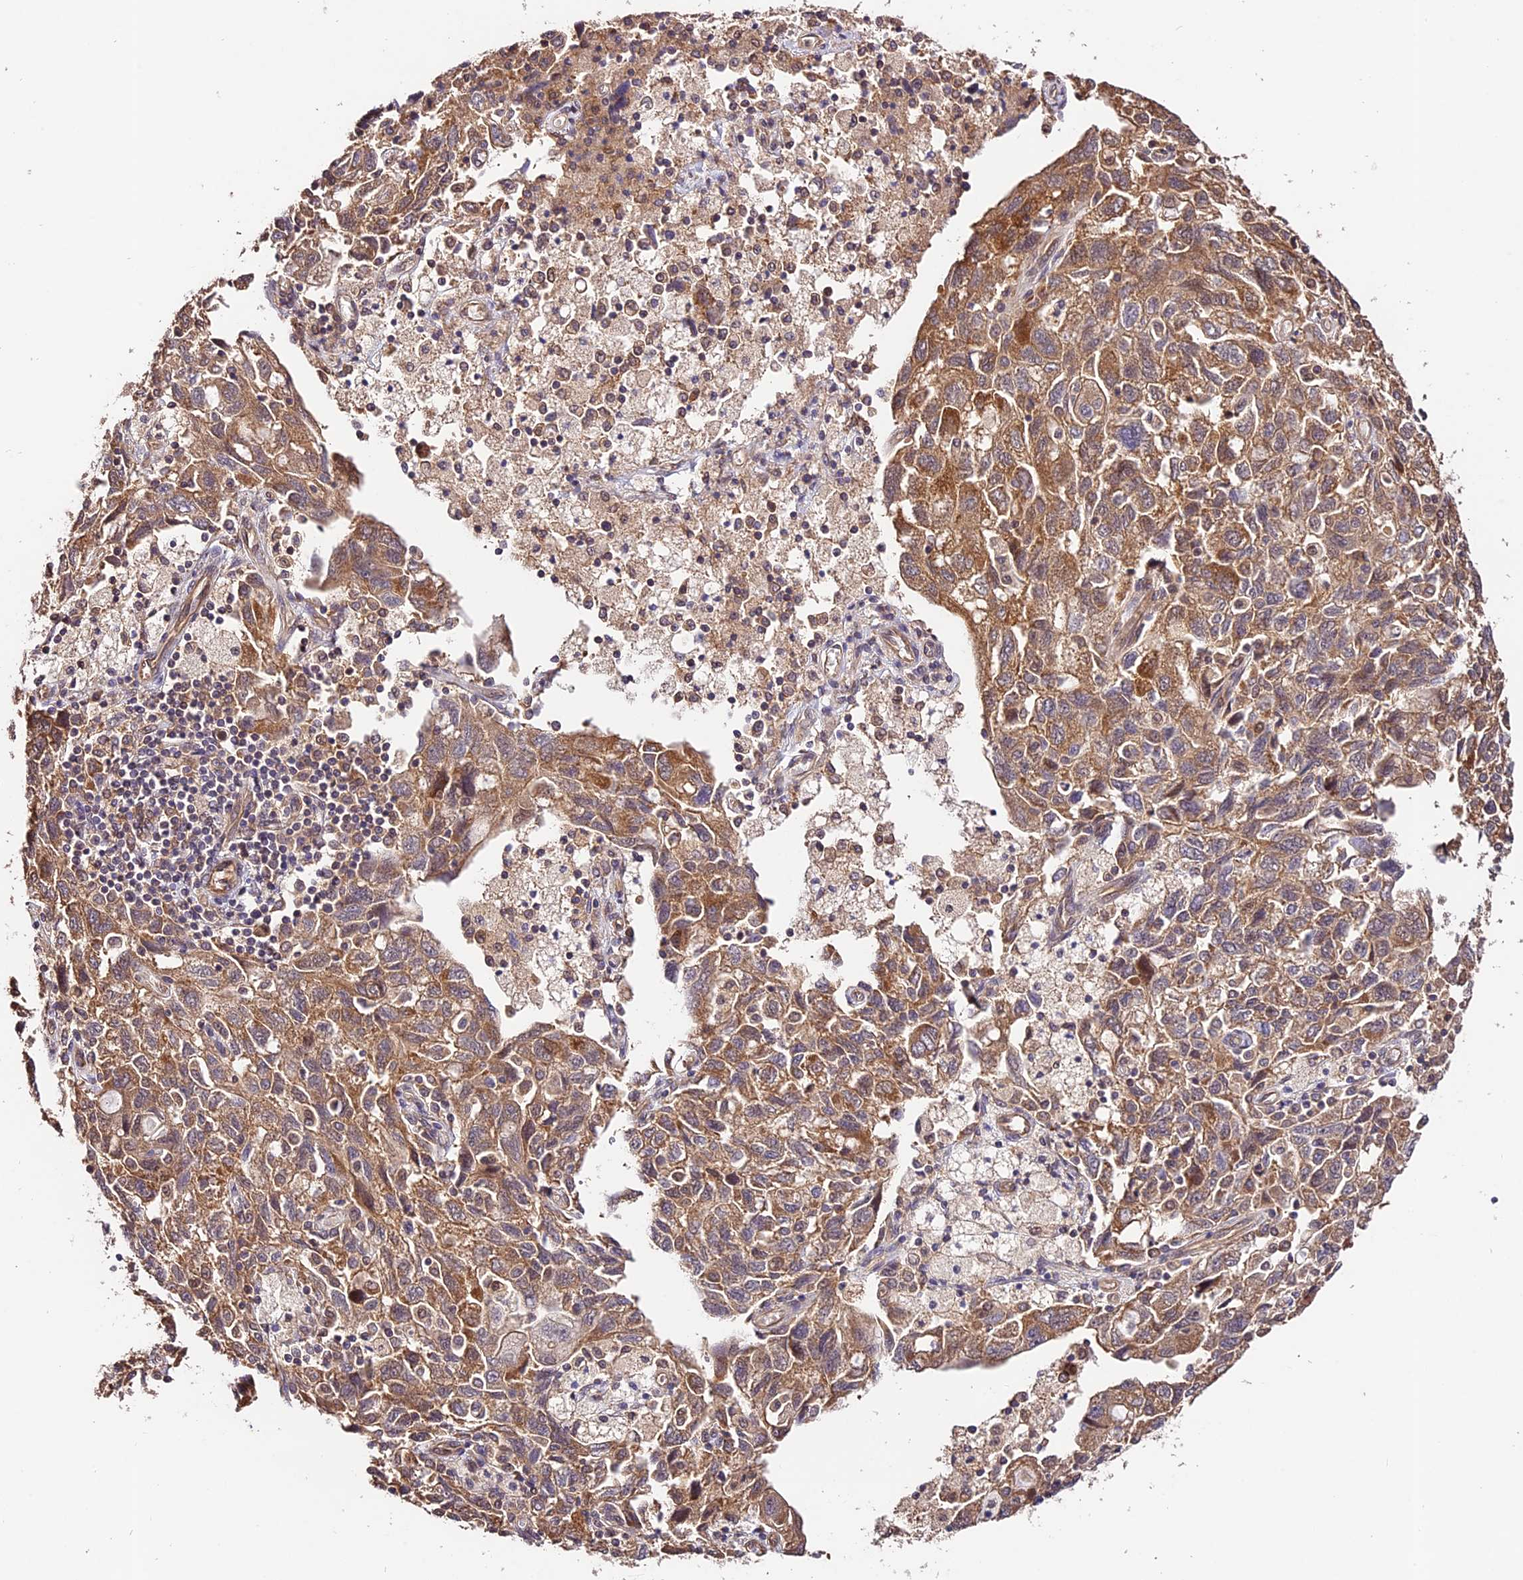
{"staining": {"intensity": "moderate", "quantity": ">75%", "location": "cytoplasmic/membranous"}, "tissue": "ovarian cancer", "cell_type": "Tumor cells", "image_type": "cancer", "snomed": [{"axis": "morphology", "description": "Carcinoma, NOS"}, {"axis": "morphology", "description": "Cystadenocarcinoma, serous, NOS"}, {"axis": "topography", "description": "Ovary"}], "caption": "Ovarian carcinoma was stained to show a protein in brown. There is medium levels of moderate cytoplasmic/membranous positivity in approximately >75% of tumor cells. (DAB (3,3'-diaminobenzidine) IHC with brightfield microscopy, high magnification).", "gene": "CES3", "patient": {"sex": "female", "age": 69}}